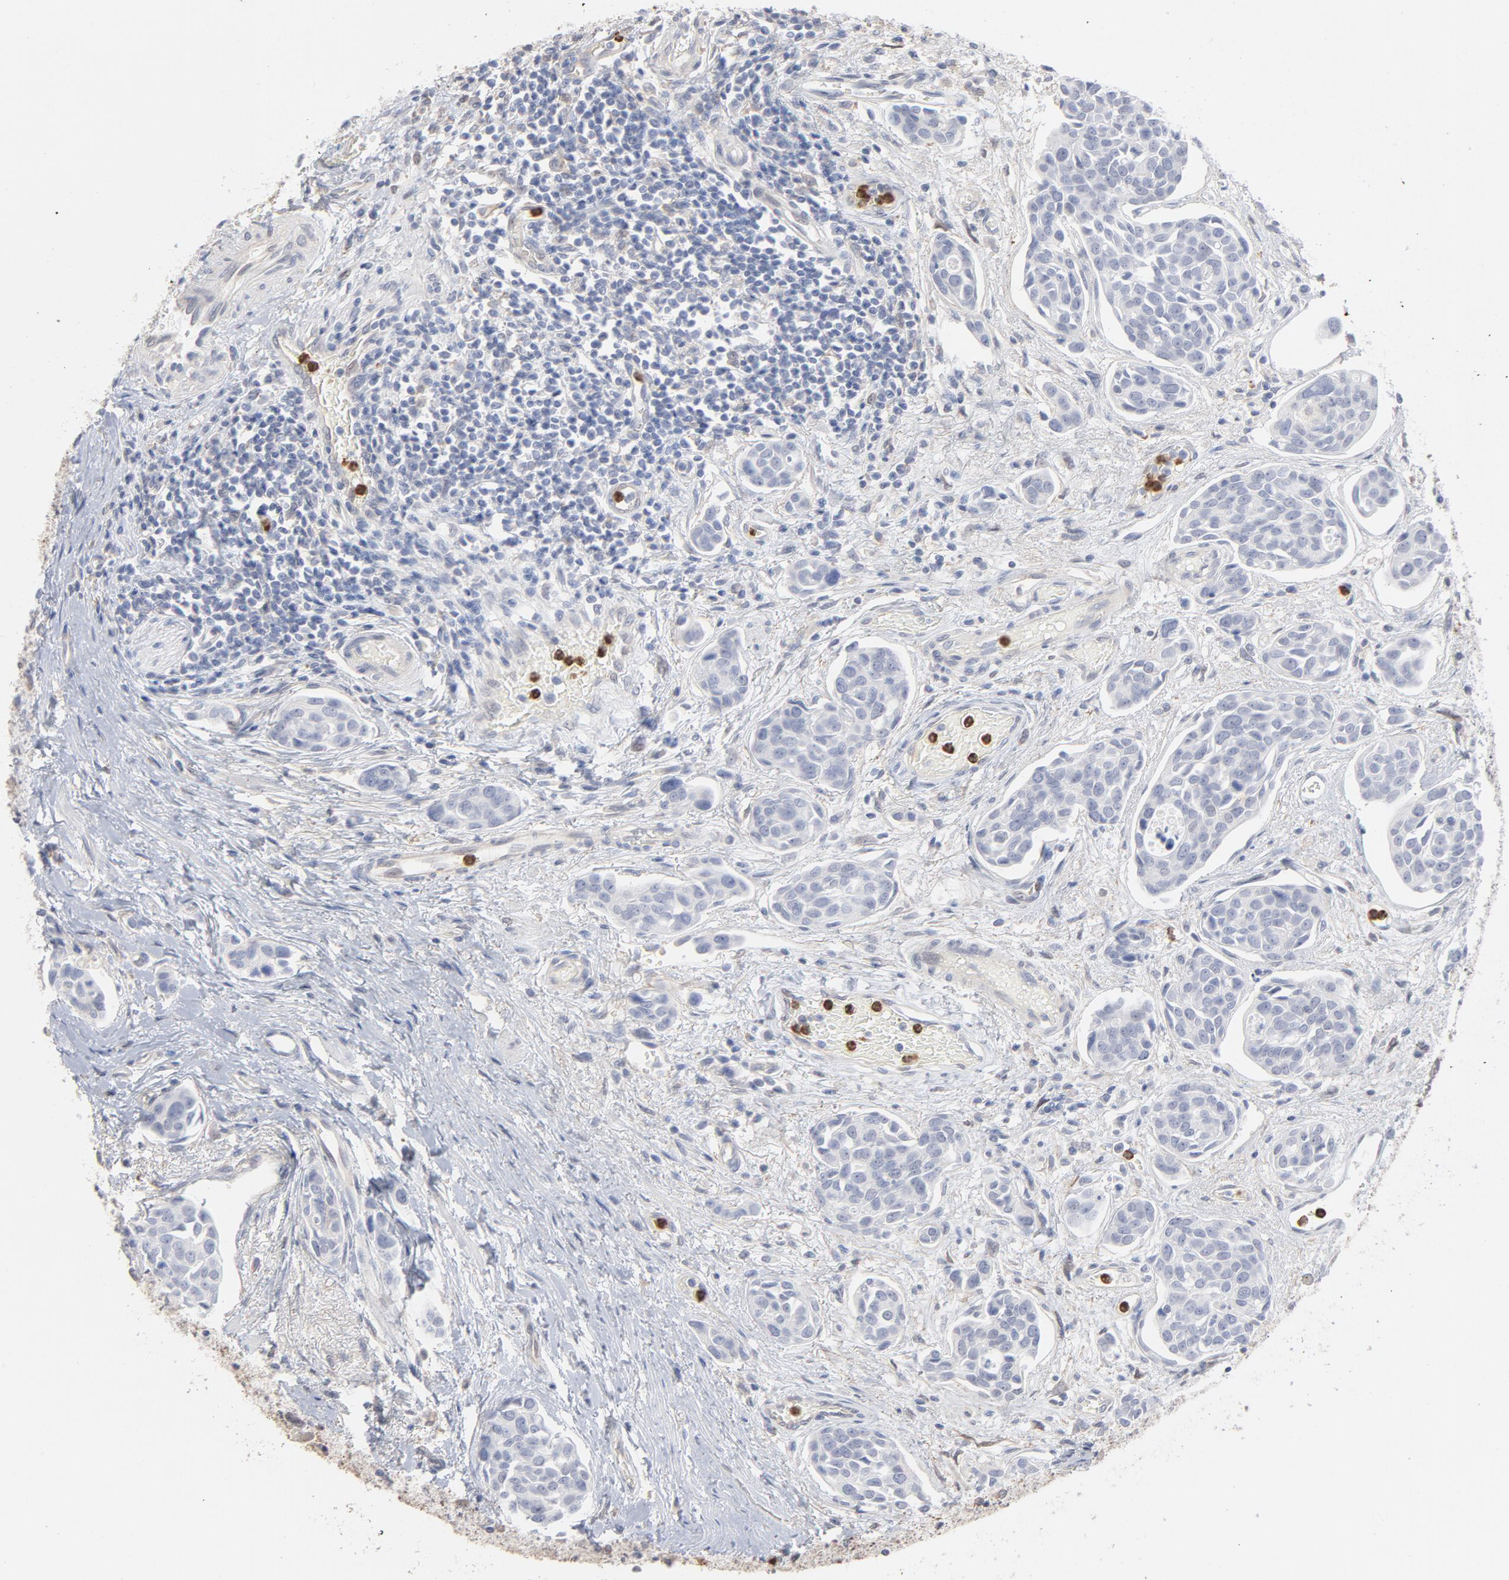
{"staining": {"intensity": "negative", "quantity": "none", "location": "none"}, "tissue": "urothelial cancer", "cell_type": "Tumor cells", "image_type": "cancer", "snomed": [{"axis": "morphology", "description": "Urothelial carcinoma, High grade"}, {"axis": "topography", "description": "Urinary bladder"}], "caption": "Tumor cells are negative for brown protein staining in urothelial cancer.", "gene": "PNMA1", "patient": {"sex": "male", "age": 78}}